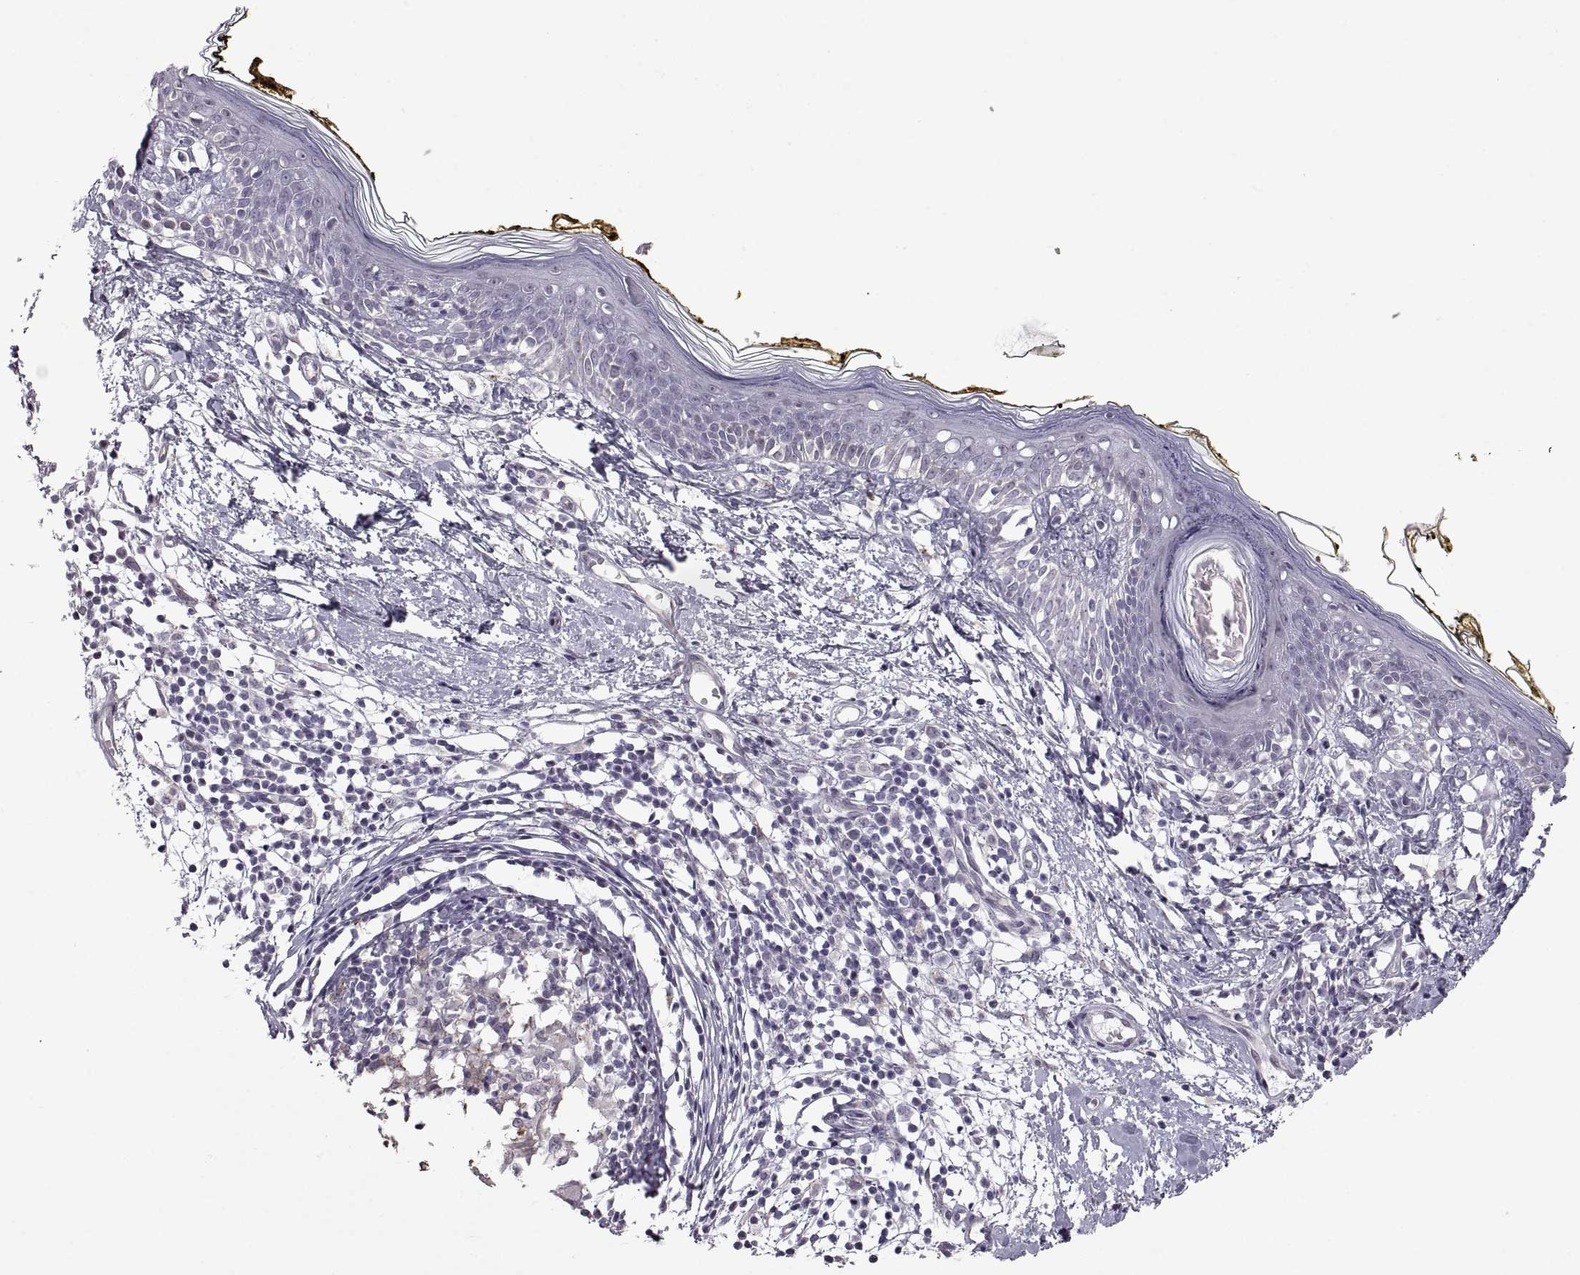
{"staining": {"intensity": "negative", "quantity": "none", "location": "none"}, "tissue": "skin", "cell_type": "Fibroblasts", "image_type": "normal", "snomed": [{"axis": "morphology", "description": "Normal tissue, NOS"}, {"axis": "topography", "description": "Skin"}], "caption": "Skin was stained to show a protein in brown. There is no significant staining in fibroblasts. (Brightfield microscopy of DAB IHC at high magnification).", "gene": "FAM170A", "patient": {"sex": "male", "age": 76}}